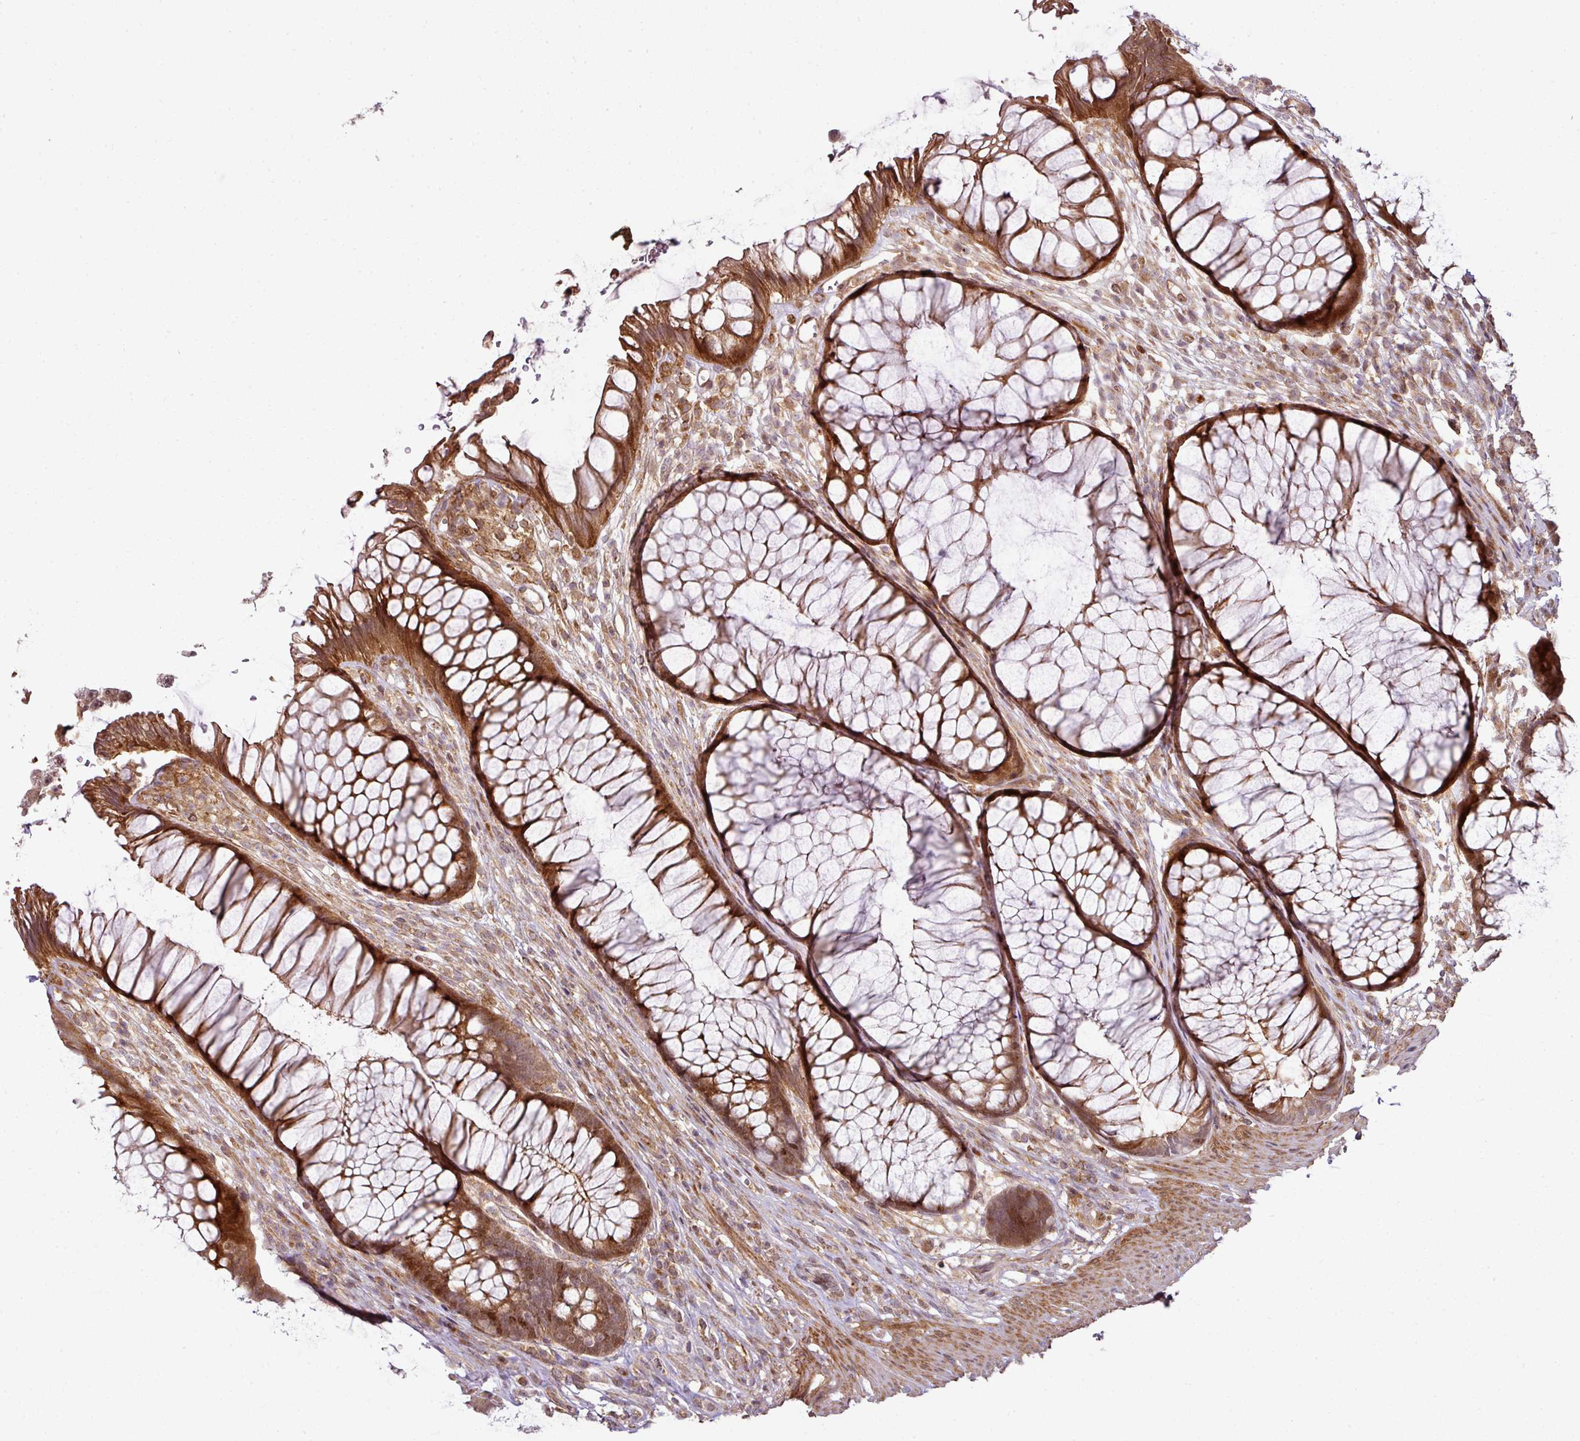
{"staining": {"intensity": "strong", "quantity": ">75%", "location": "cytoplasmic/membranous,nuclear"}, "tissue": "rectum", "cell_type": "Glandular cells", "image_type": "normal", "snomed": [{"axis": "morphology", "description": "Normal tissue, NOS"}, {"axis": "topography", "description": "Smooth muscle"}, {"axis": "topography", "description": "Rectum"}], "caption": "Immunohistochemistry of normal rectum demonstrates high levels of strong cytoplasmic/membranous,nuclear positivity in about >75% of glandular cells. The staining was performed using DAB (3,3'-diaminobenzidine) to visualize the protein expression in brown, while the nuclei were stained in blue with hematoxylin (Magnification: 20x).", "gene": "ATAT1", "patient": {"sex": "male", "age": 53}}